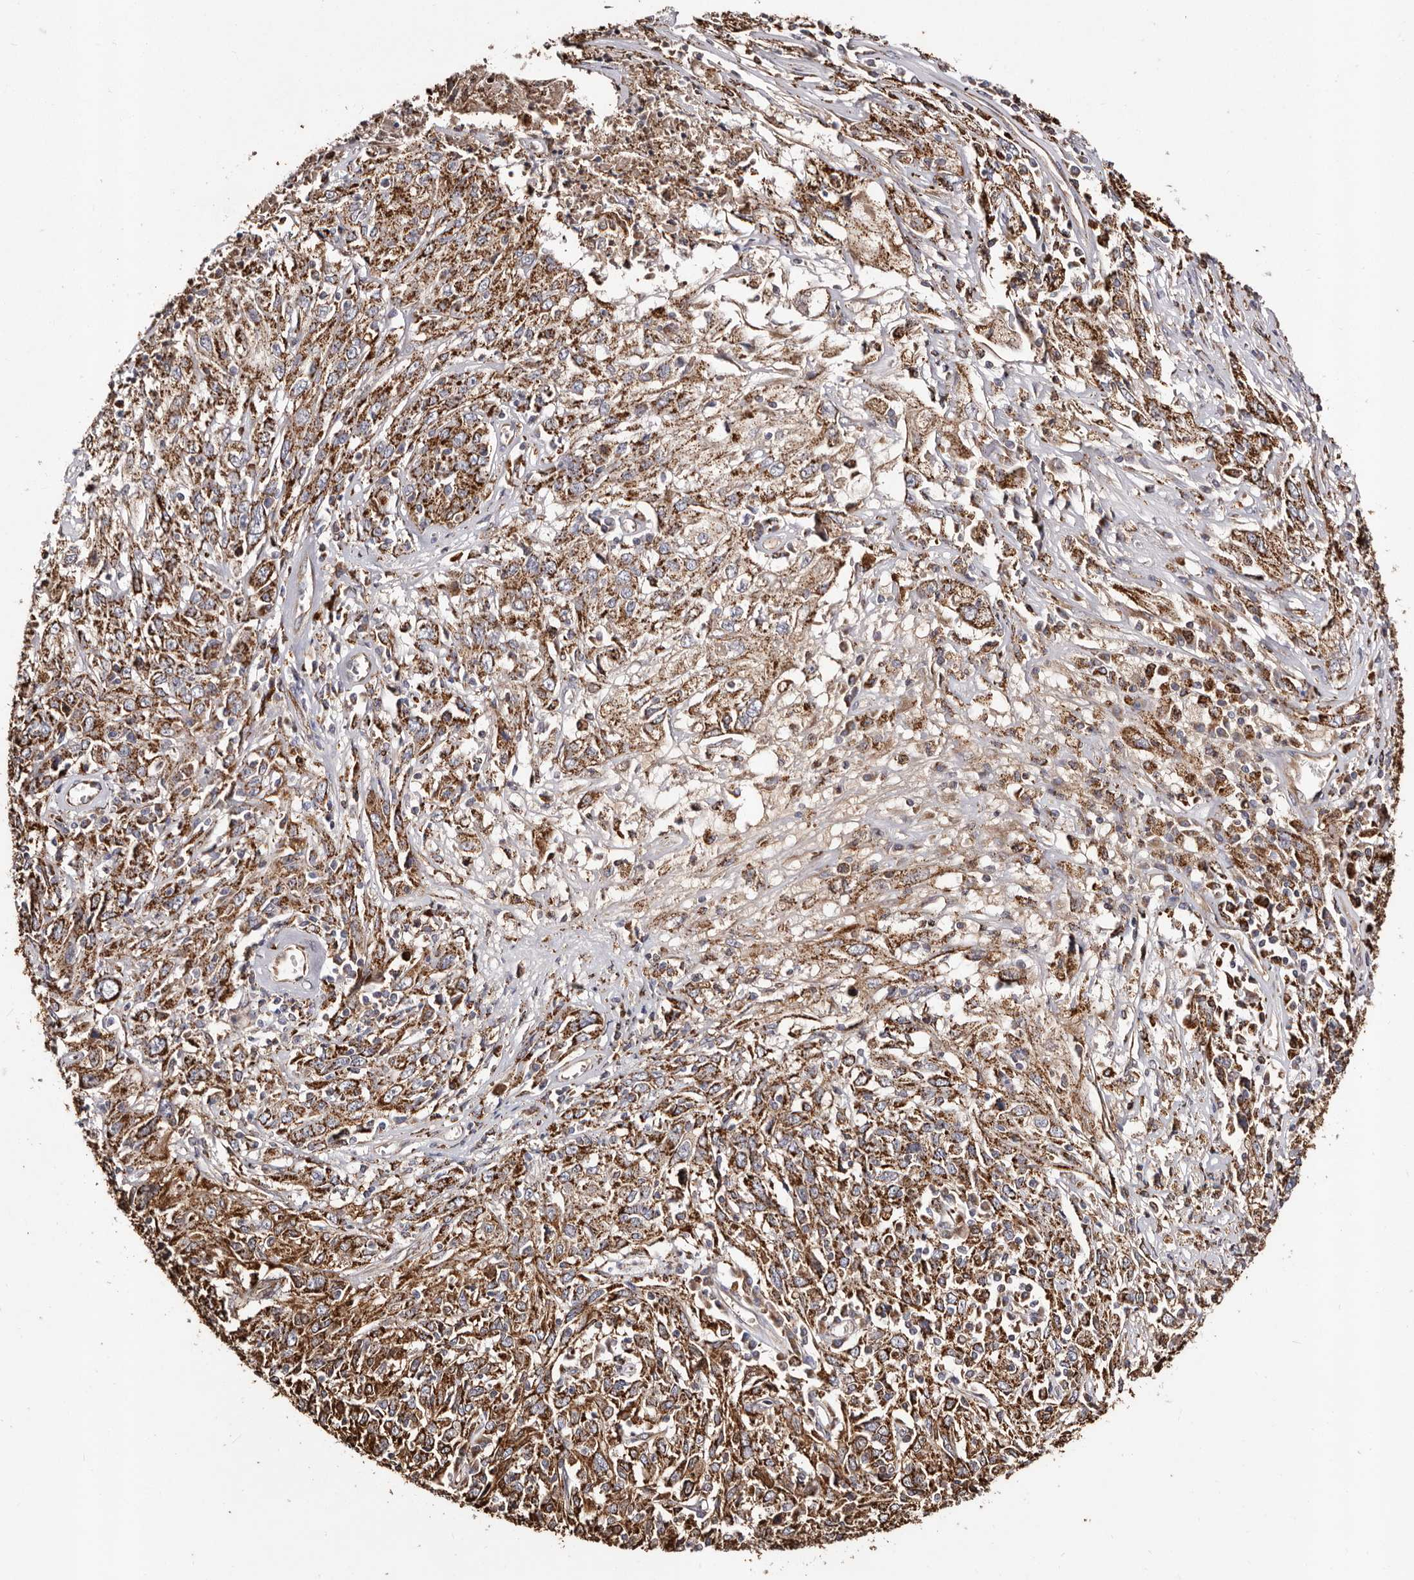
{"staining": {"intensity": "strong", "quantity": ">75%", "location": "cytoplasmic/membranous"}, "tissue": "cervical cancer", "cell_type": "Tumor cells", "image_type": "cancer", "snomed": [{"axis": "morphology", "description": "Squamous cell carcinoma, NOS"}, {"axis": "topography", "description": "Cervix"}], "caption": "DAB (3,3'-diaminobenzidine) immunohistochemical staining of human cervical cancer demonstrates strong cytoplasmic/membranous protein positivity in about >75% of tumor cells.", "gene": "LUZP1", "patient": {"sex": "female", "age": 46}}